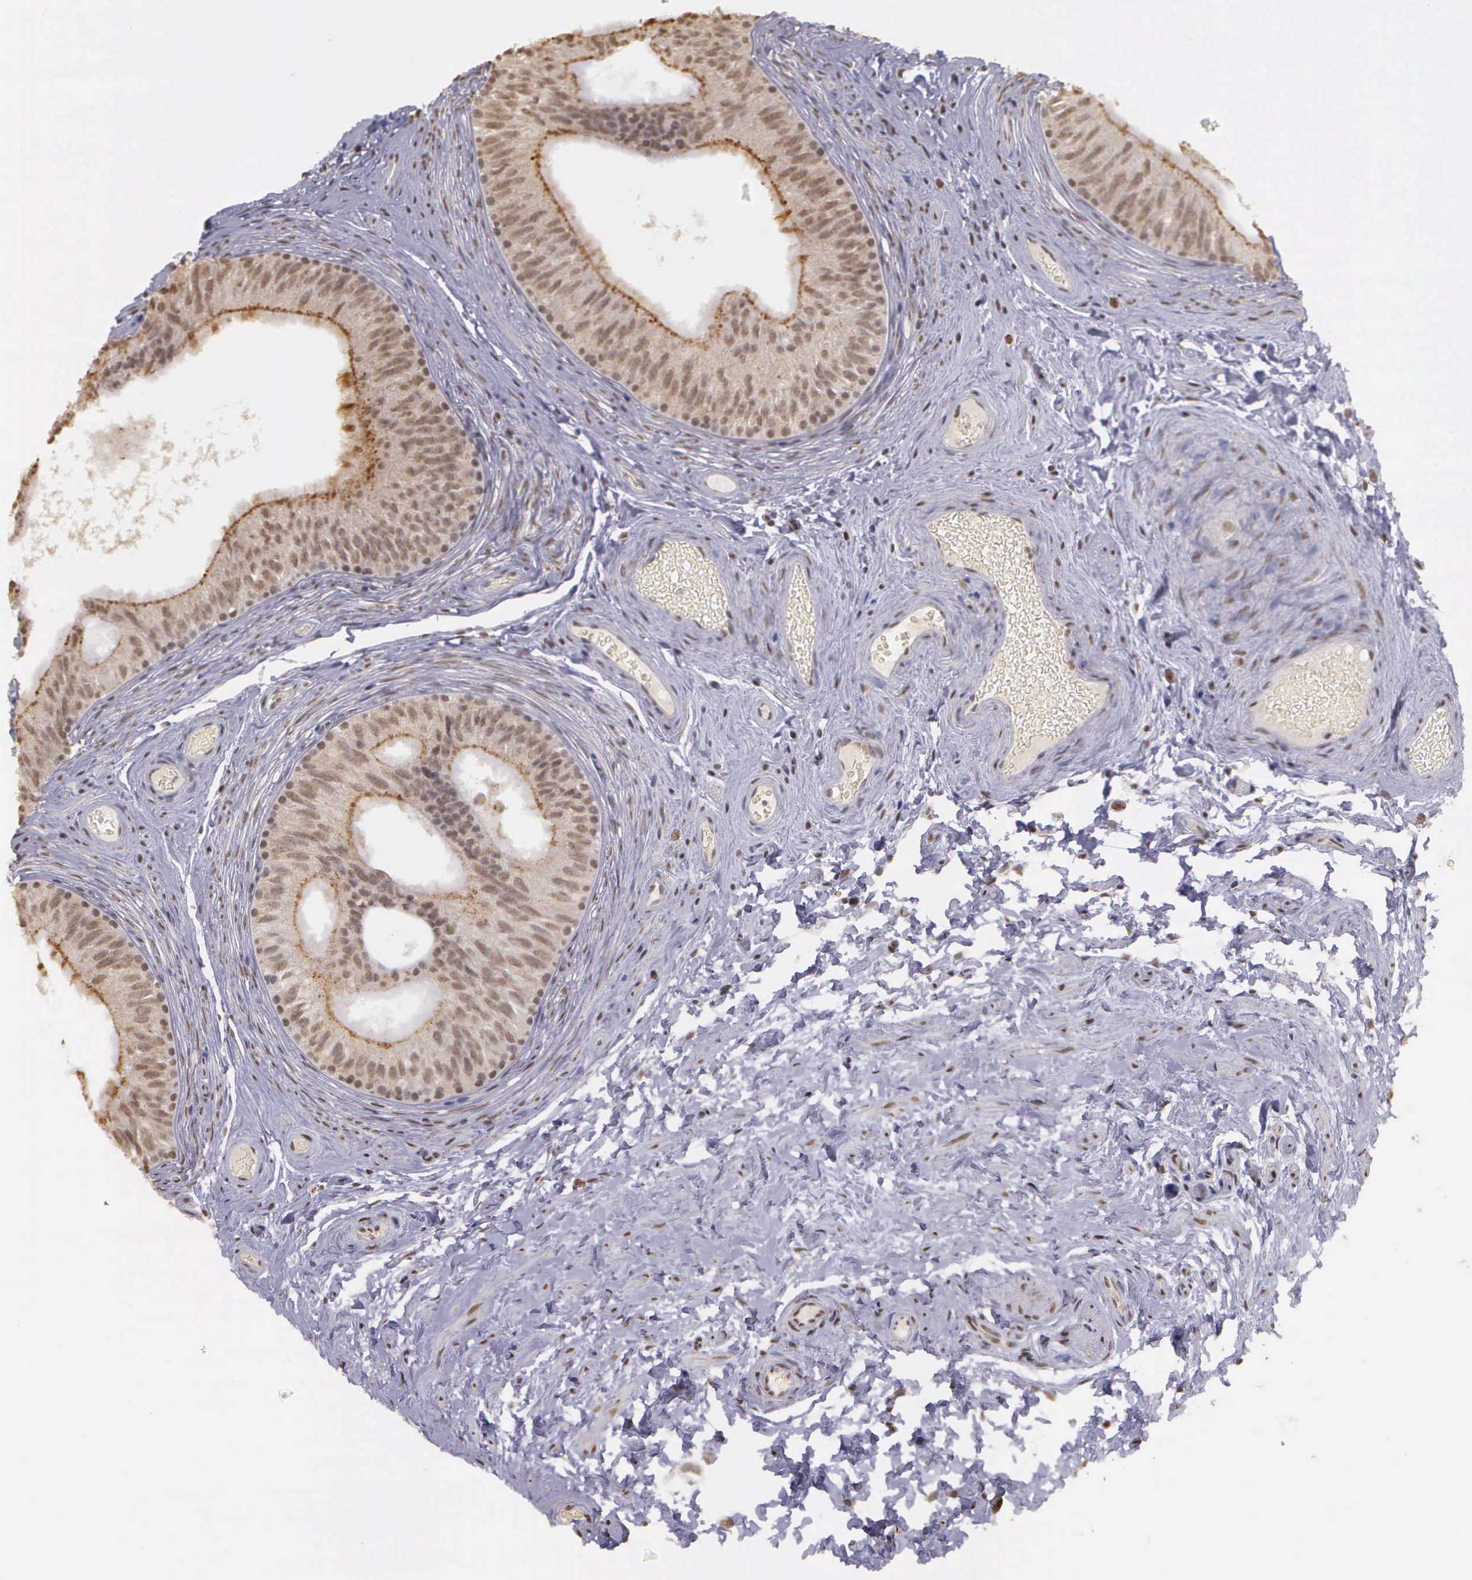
{"staining": {"intensity": "weak", "quantity": ">75%", "location": "nuclear"}, "tissue": "epididymis", "cell_type": "Glandular cells", "image_type": "normal", "snomed": [{"axis": "morphology", "description": "Normal tissue, NOS"}, {"axis": "topography", "description": "Epididymis"}], "caption": "Epididymis stained with IHC shows weak nuclear positivity in approximately >75% of glandular cells. (DAB (3,3'-diaminobenzidine) = brown stain, brightfield microscopy at high magnification).", "gene": "ARMCX5", "patient": {"sex": "male", "age": 32}}